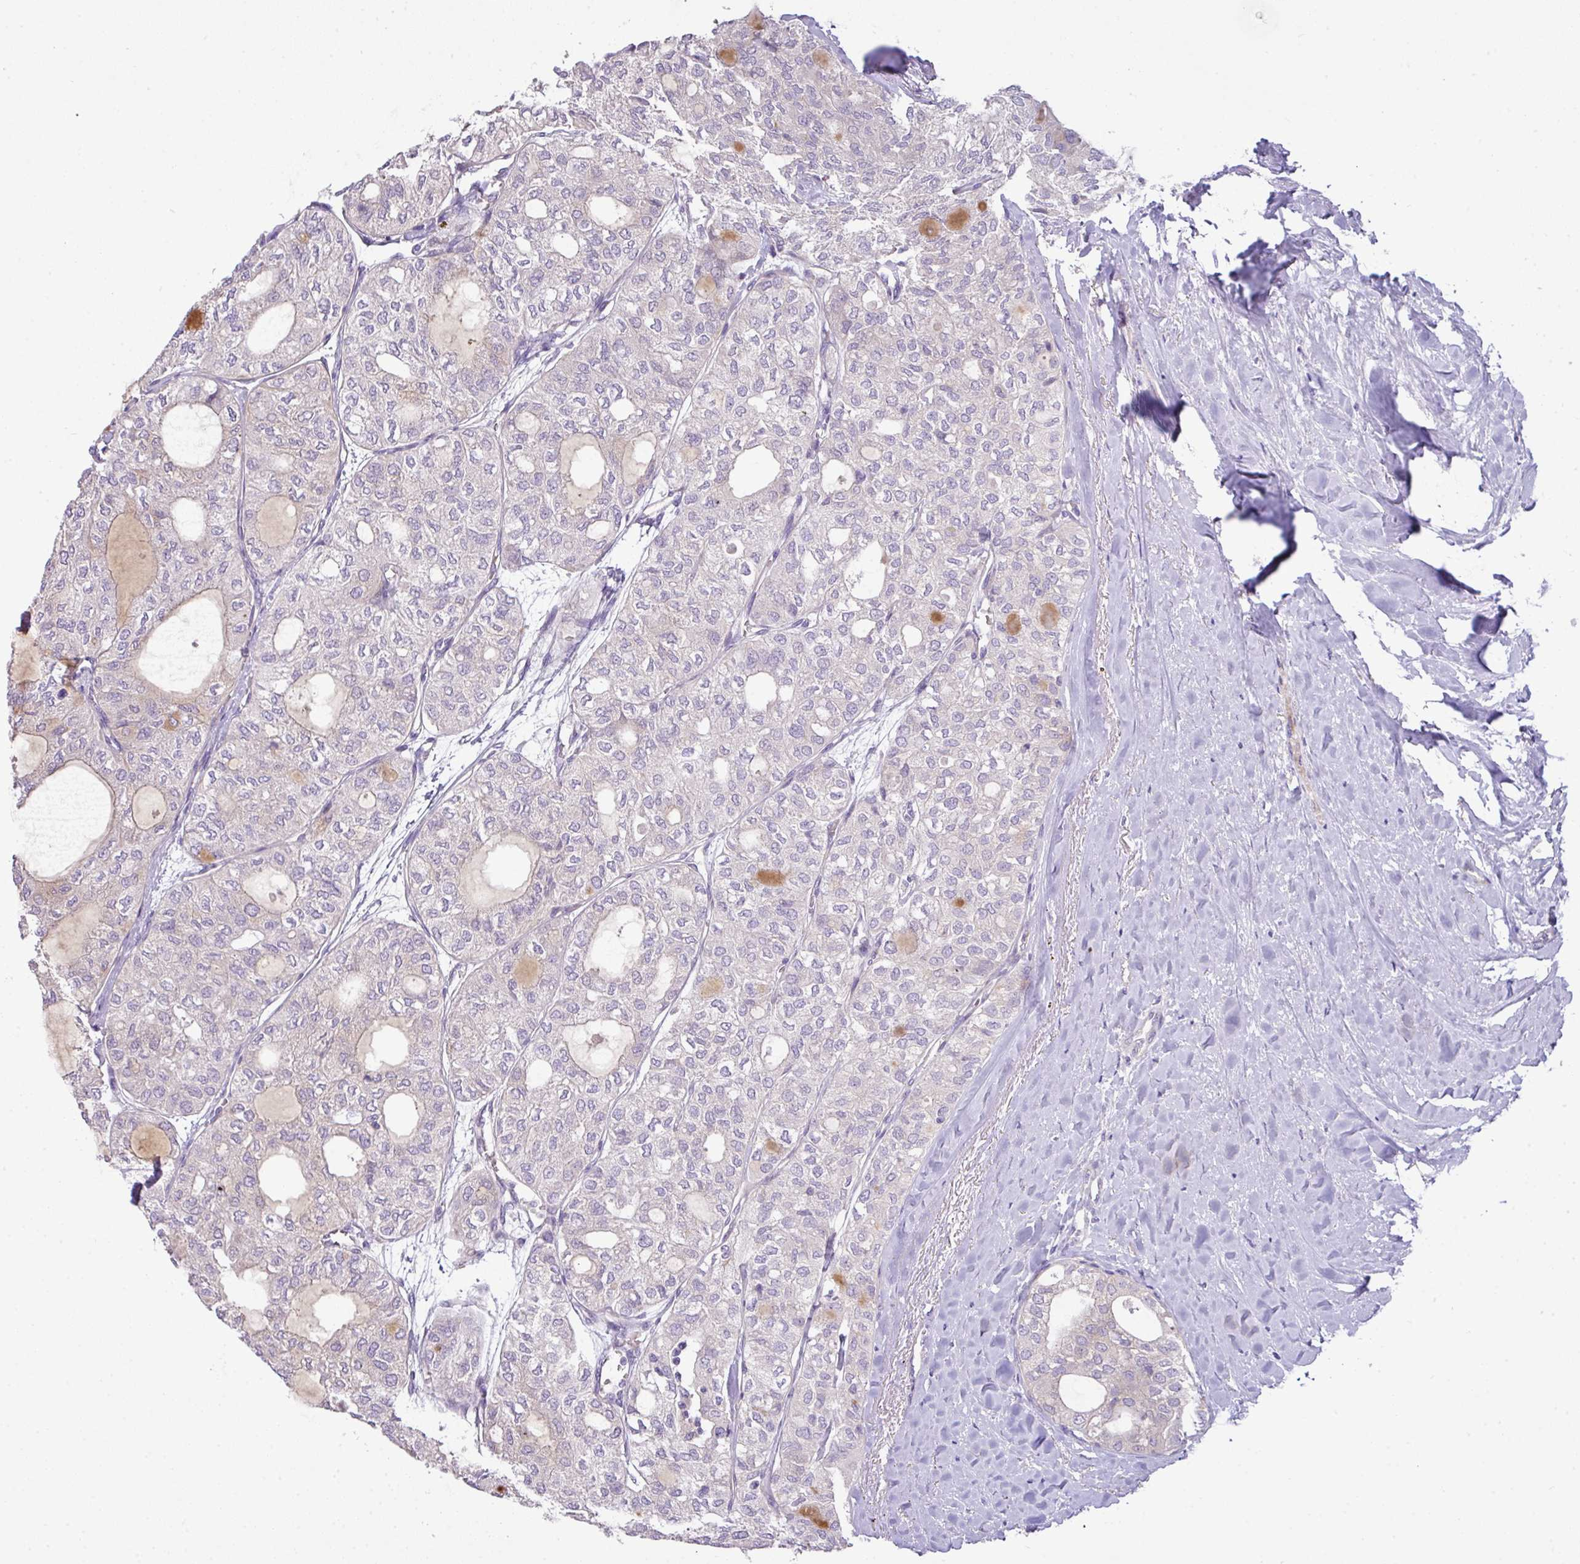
{"staining": {"intensity": "negative", "quantity": "none", "location": "none"}, "tissue": "thyroid cancer", "cell_type": "Tumor cells", "image_type": "cancer", "snomed": [{"axis": "morphology", "description": "Follicular adenoma carcinoma, NOS"}, {"axis": "topography", "description": "Thyroid gland"}], "caption": "Immunohistochemical staining of follicular adenoma carcinoma (thyroid) demonstrates no significant positivity in tumor cells. (DAB (3,3'-diaminobenzidine) IHC visualized using brightfield microscopy, high magnification).", "gene": "PIK3R5", "patient": {"sex": "male", "age": 75}}